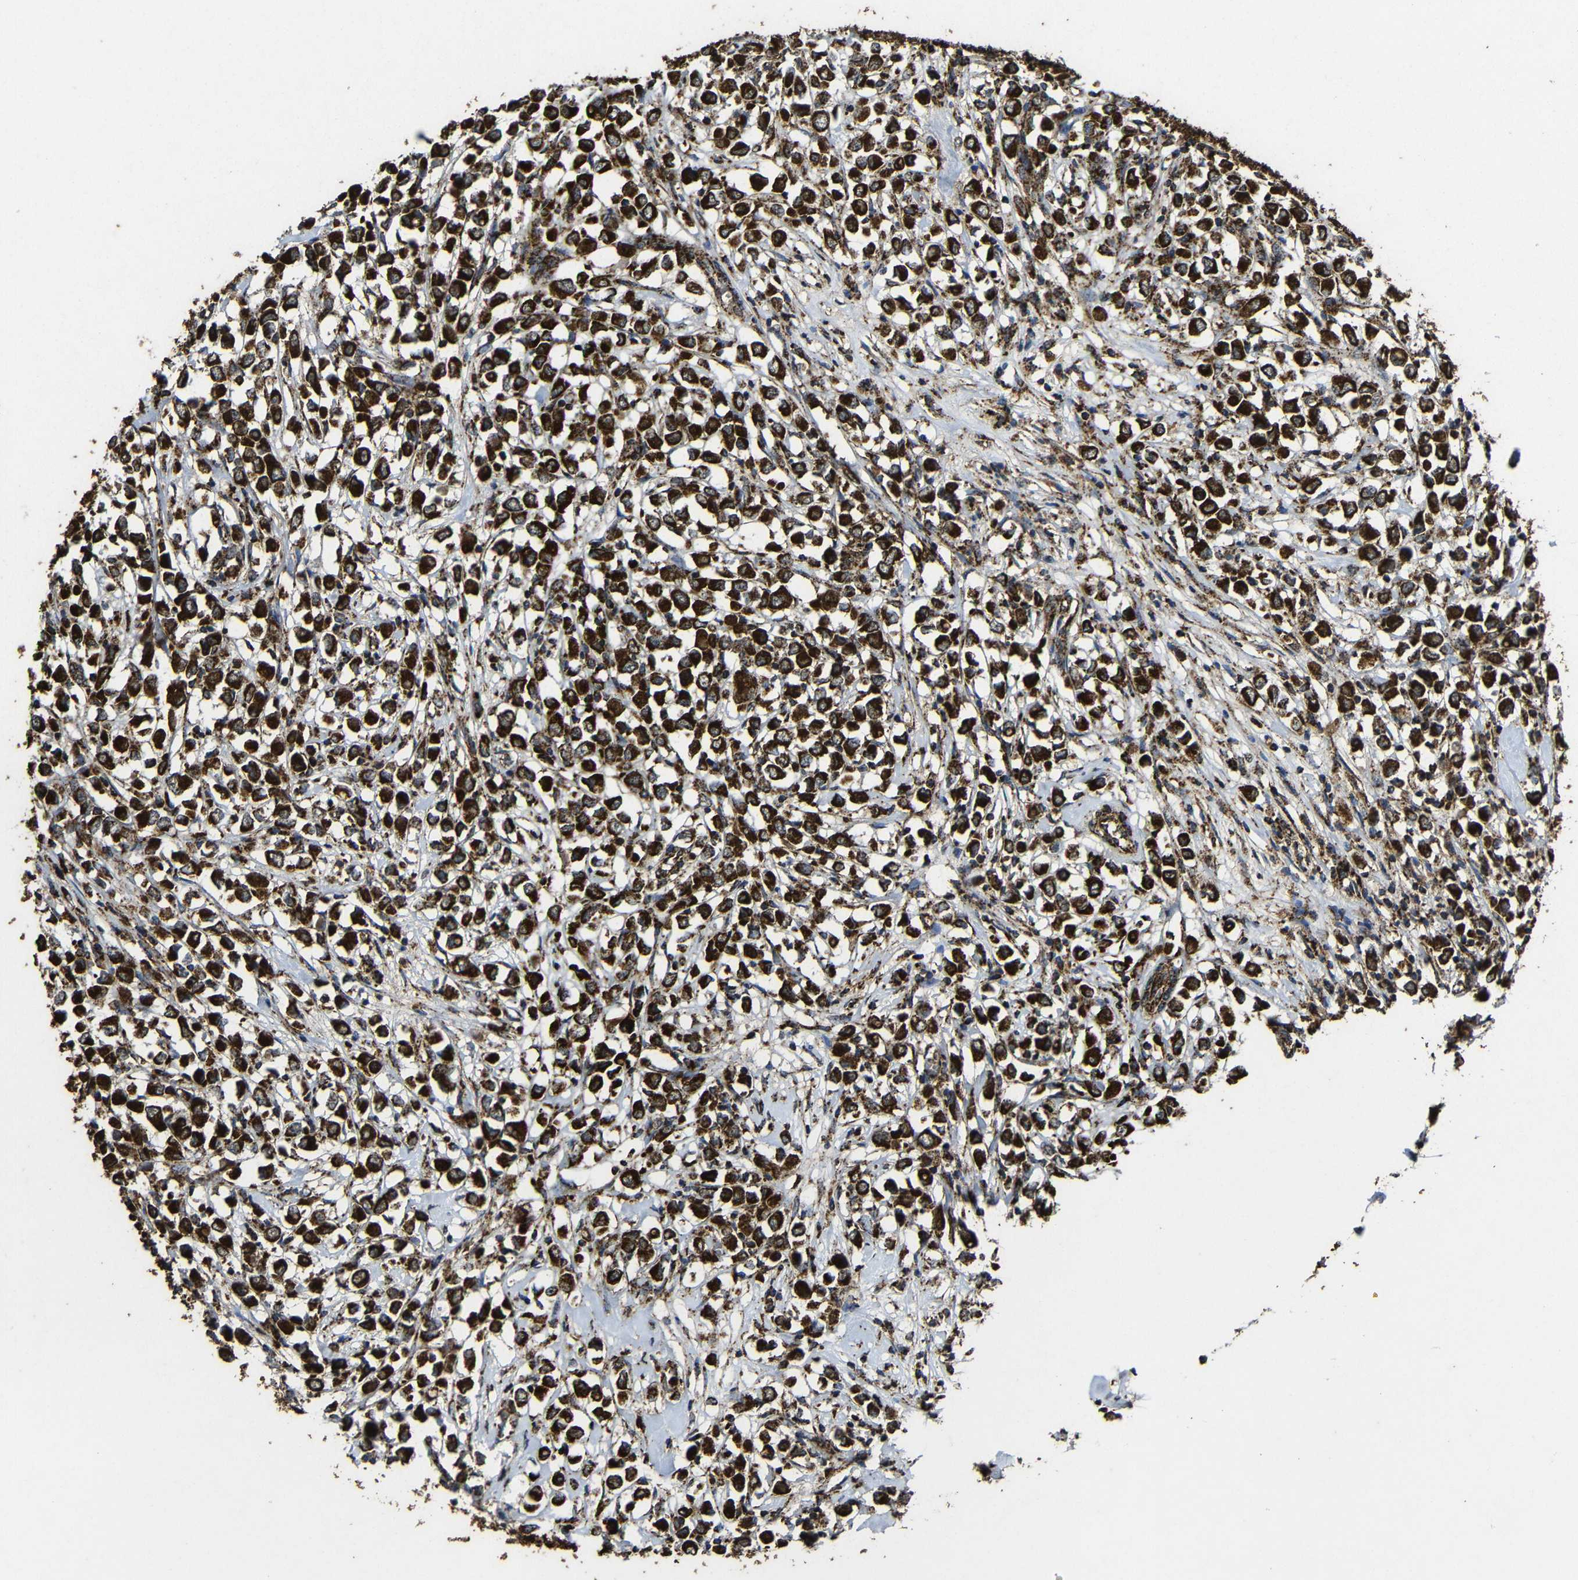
{"staining": {"intensity": "strong", "quantity": ">75%", "location": "cytoplasmic/membranous"}, "tissue": "breast cancer", "cell_type": "Tumor cells", "image_type": "cancer", "snomed": [{"axis": "morphology", "description": "Duct carcinoma"}, {"axis": "topography", "description": "Breast"}], "caption": "IHC (DAB) staining of breast cancer exhibits strong cytoplasmic/membranous protein staining in approximately >75% of tumor cells.", "gene": "ATP5F1A", "patient": {"sex": "female", "age": 61}}